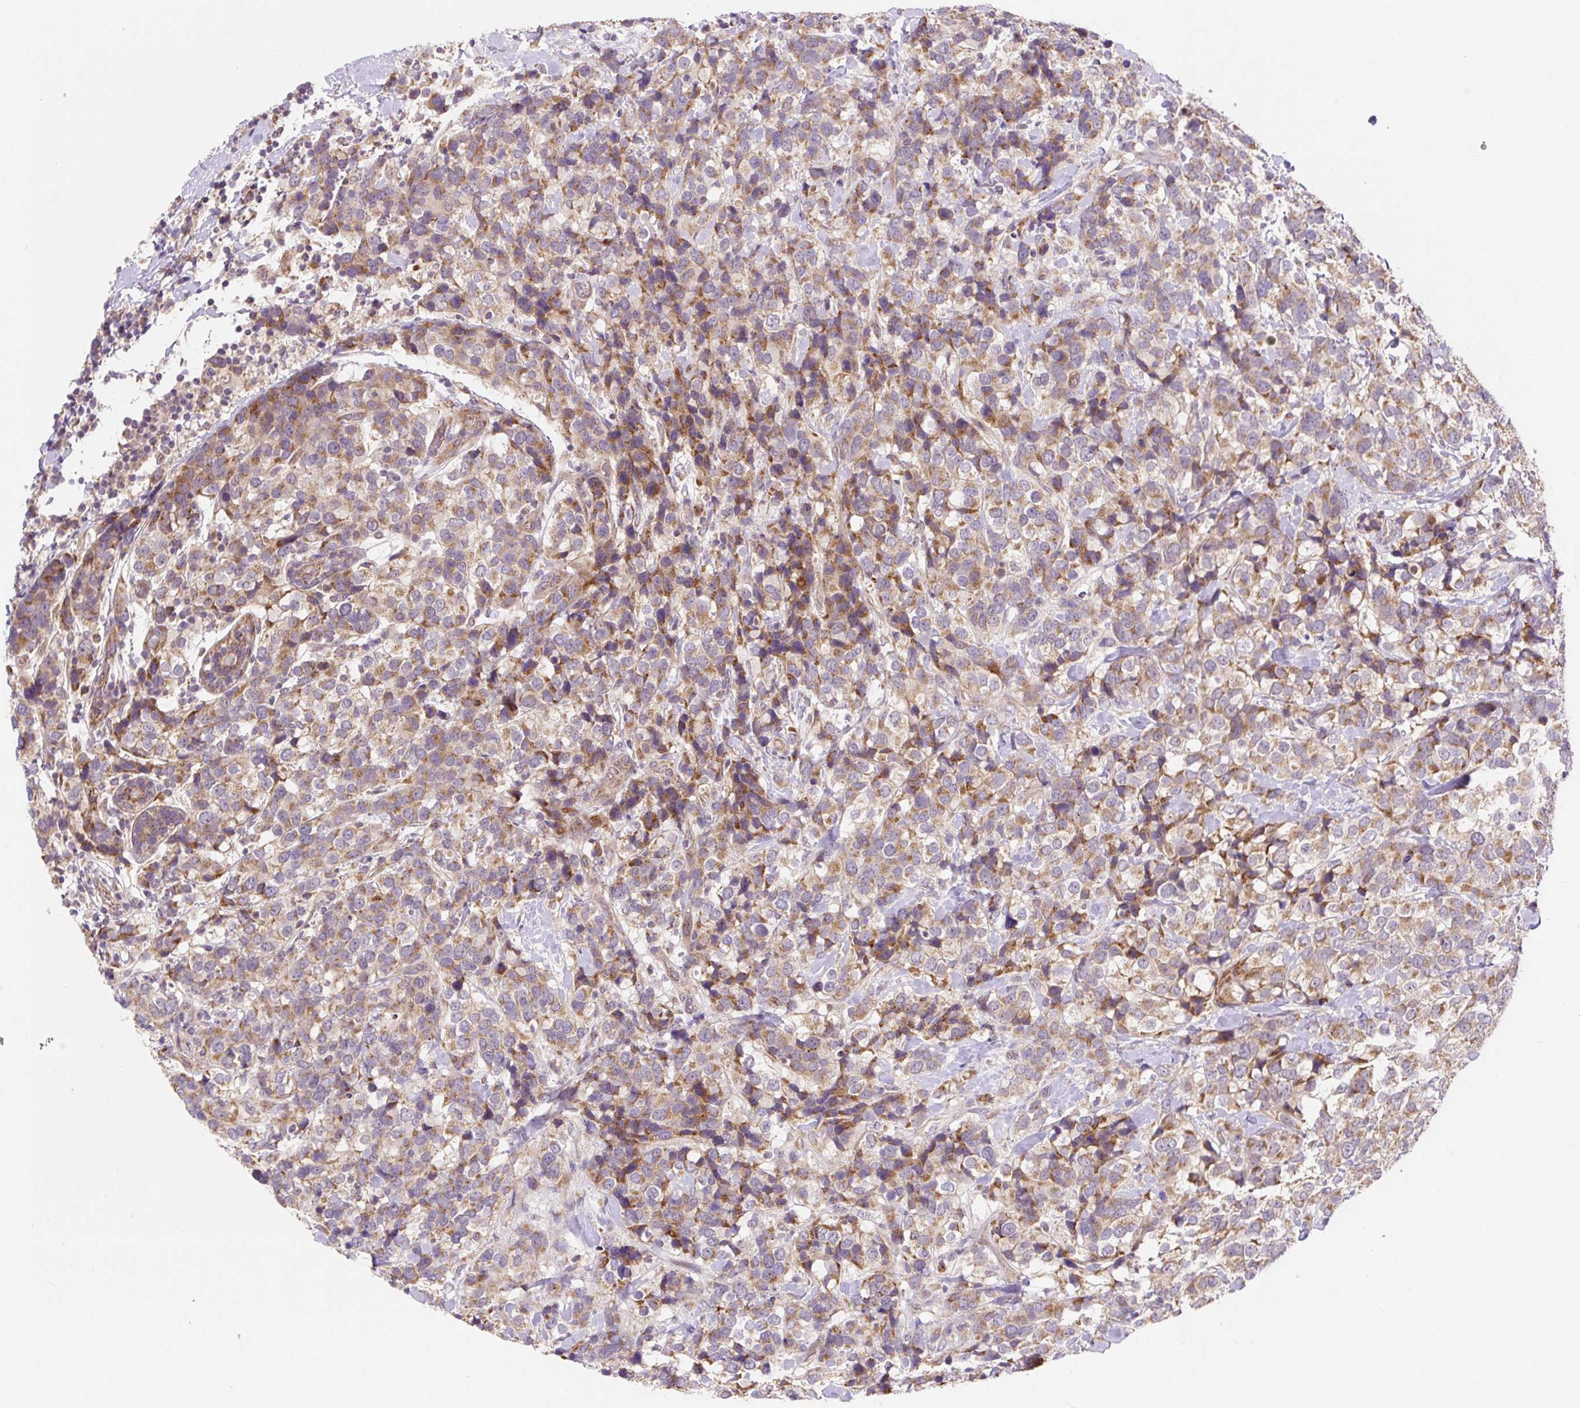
{"staining": {"intensity": "moderate", "quantity": ">75%", "location": "cytoplasmic/membranous"}, "tissue": "breast cancer", "cell_type": "Tumor cells", "image_type": "cancer", "snomed": [{"axis": "morphology", "description": "Lobular carcinoma"}, {"axis": "topography", "description": "Breast"}], "caption": "DAB immunohistochemical staining of human lobular carcinoma (breast) displays moderate cytoplasmic/membranous protein positivity in about >75% of tumor cells.", "gene": "TRIAP1", "patient": {"sex": "female", "age": 59}}